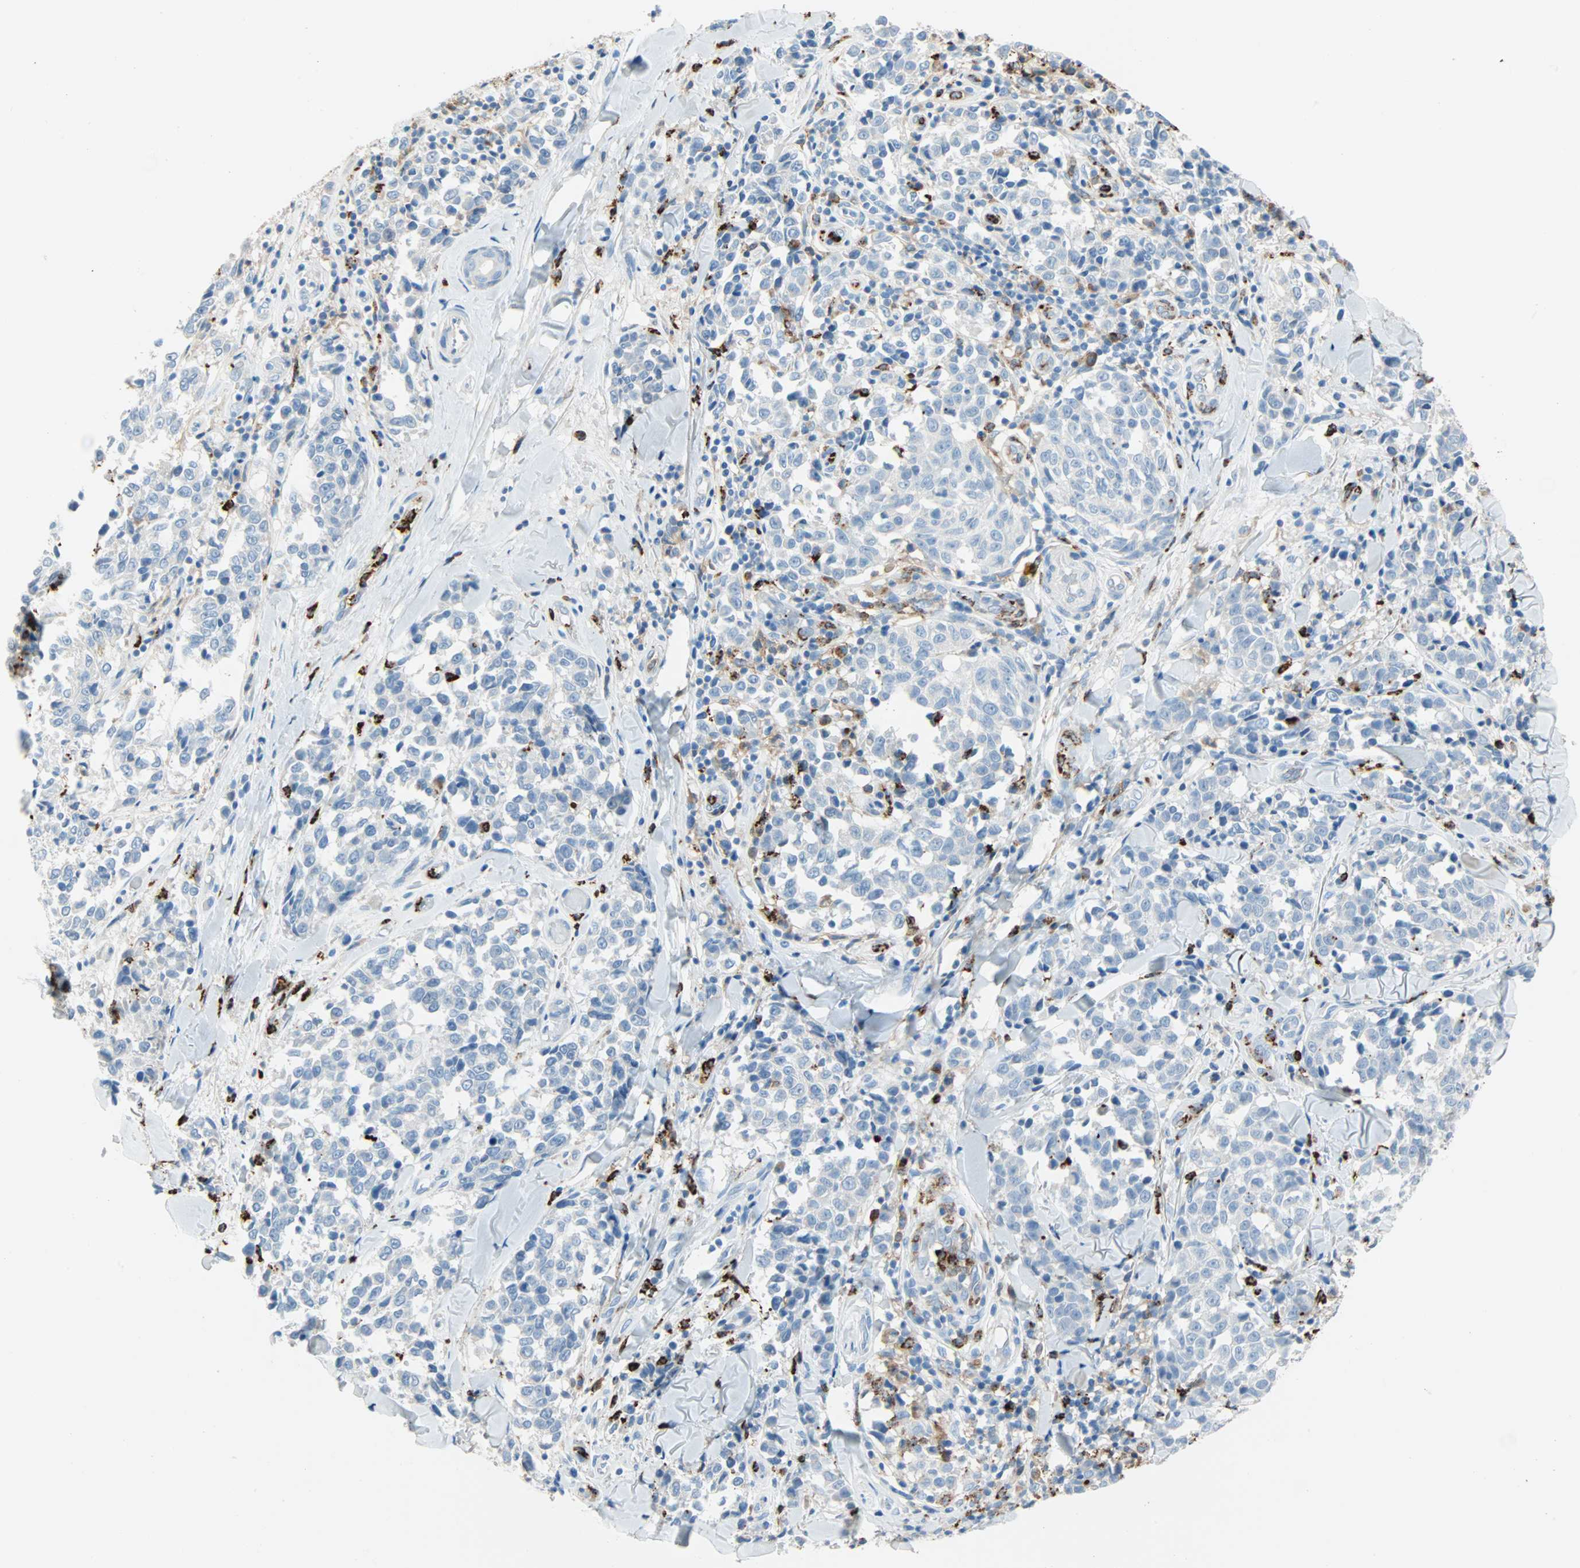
{"staining": {"intensity": "negative", "quantity": "none", "location": "none"}, "tissue": "melanoma", "cell_type": "Tumor cells", "image_type": "cancer", "snomed": [{"axis": "morphology", "description": "Malignant melanoma, NOS"}, {"axis": "topography", "description": "Skin"}], "caption": "IHC micrograph of malignant melanoma stained for a protein (brown), which demonstrates no staining in tumor cells.", "gene": "CLEC4A", "patient": {"sex": "female", "age": 64}}